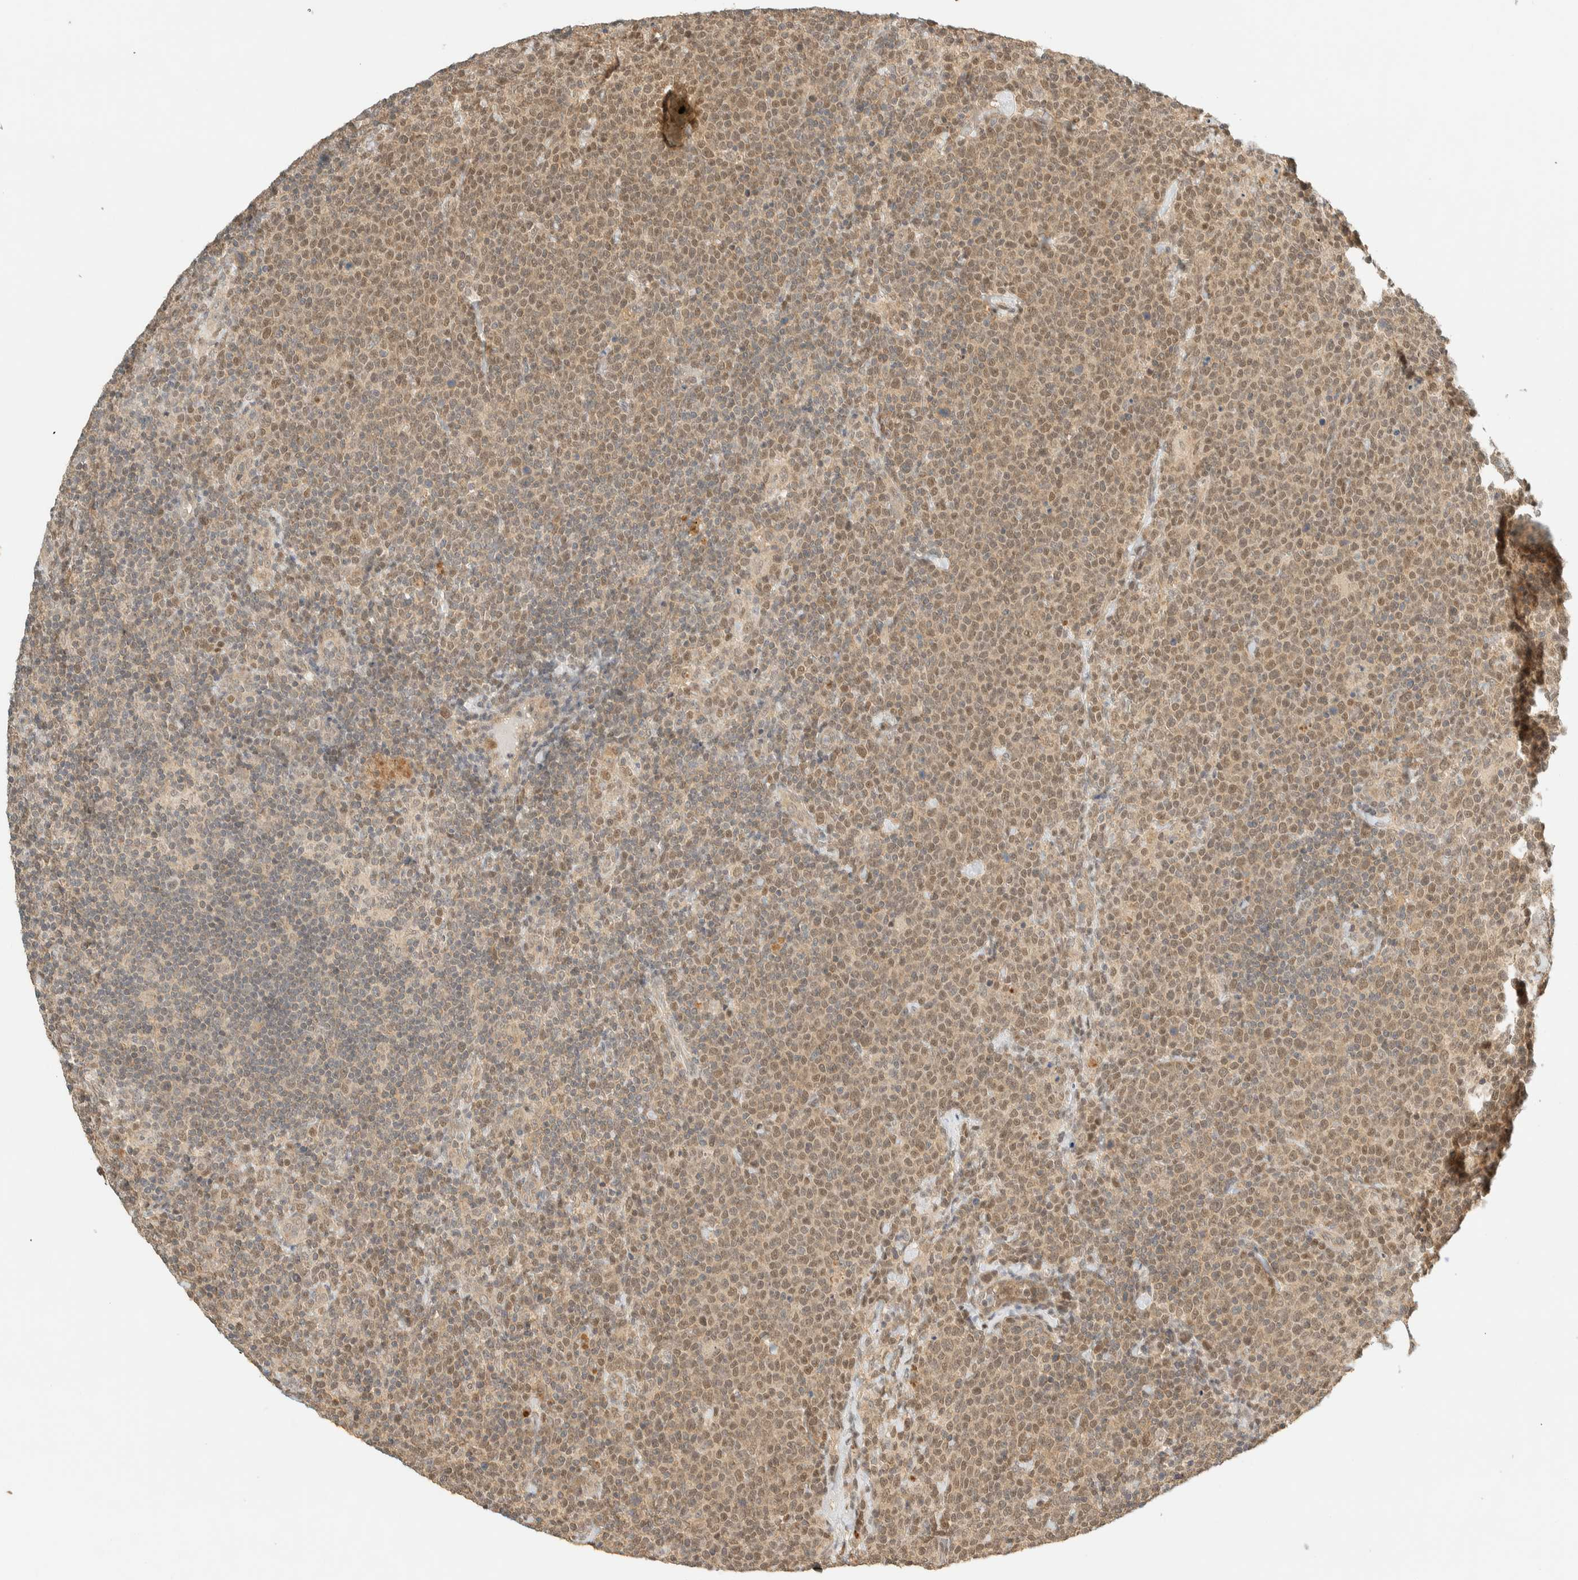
{"staining": {"intensity": "moderate", "quantity": "25%-75%", "location": "cytoplasmic/membranous,nuclear"}, "tissue": "lymphoma", "cell_type": "Tumor cells", "image_type": "cancer", "snomed": [{"axis": "morphology", "description": "Malignant lymphoma, non-Hodgkin's type, High grade"}, {"axis": "topography", "description": "Lymph node"}], "caption": "High-grade malignant lymphoma, non-Hodgkin's type stained with a brown dye exhibits moderate cytoplasmic/membranous and nuclear positive positivity in about 25%-75% of tumor cells.", "gene": "KIFAP3", "patient": {"sex": "male", "age": 61}}